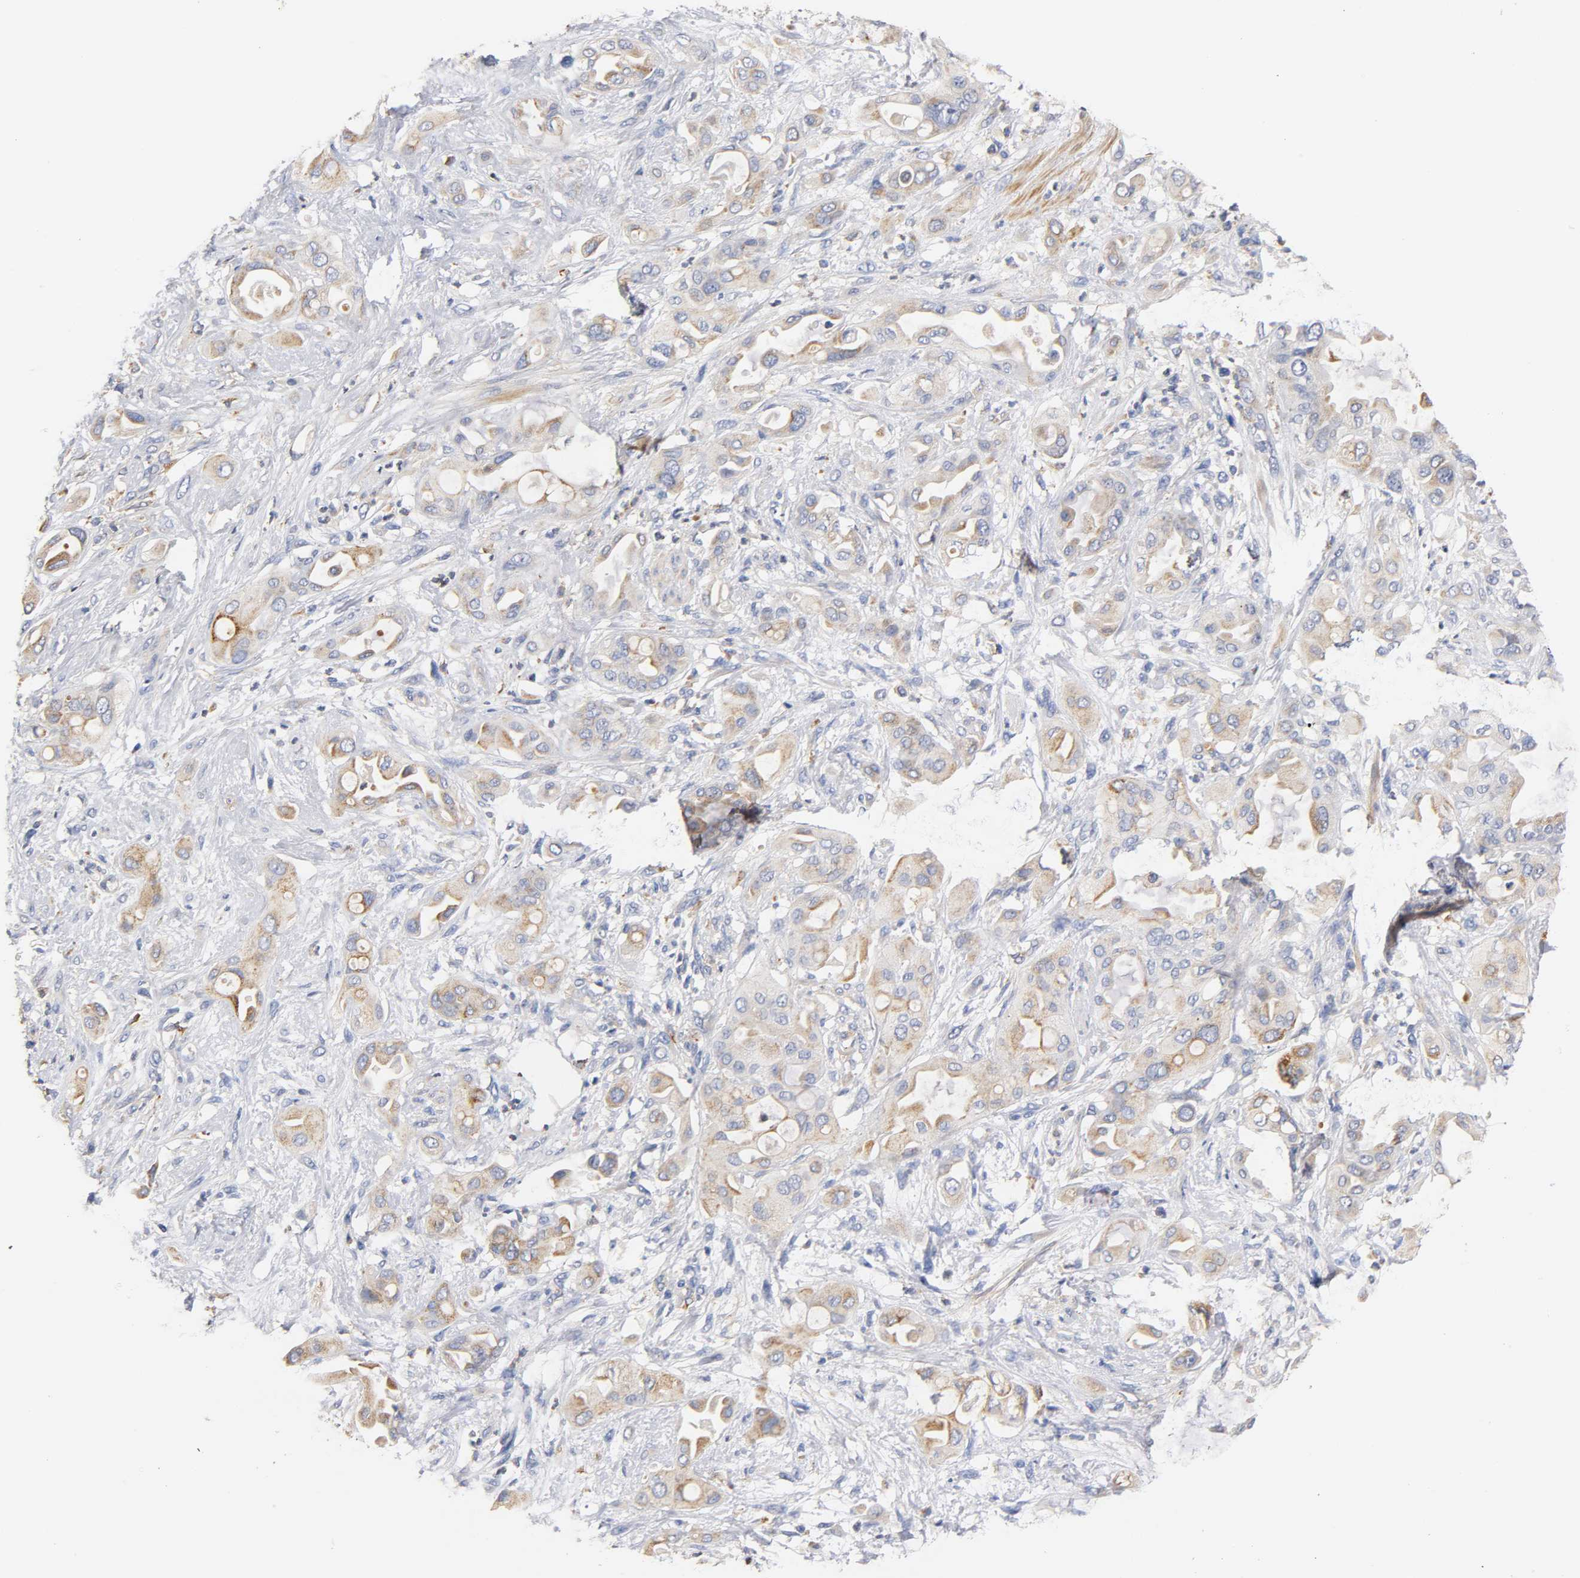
{"staining": {"intensity": "moderate", "quantity": "25%-75%", "location": "cytoplasmic/membranous"}, "tissue": "pancreatic cancer", "cell_type": "Tumor cells", "image_type": "cancer", "snomed": [{"axis": "morphology", "description": "Adenocarcinoma, NOS"}, {"axis": "morphology", "description": "Adenocarcinoma, metastatic, NOS"}, {"axis": "topography", "description": "Lymph node"}, {"axis": "topography", "description": "Pancreas"}, {"axis": "topography", "description": "Duodenum"}], "caption": "DAB immunohistochemical staining of human pancreatic cancer exhibits moderate cytoplasmic/membranous protein expression in approximately 25%-75% of tumor cells.", "gene": "SEMA5A", "patient": {"sex": "female", "age": 64}}